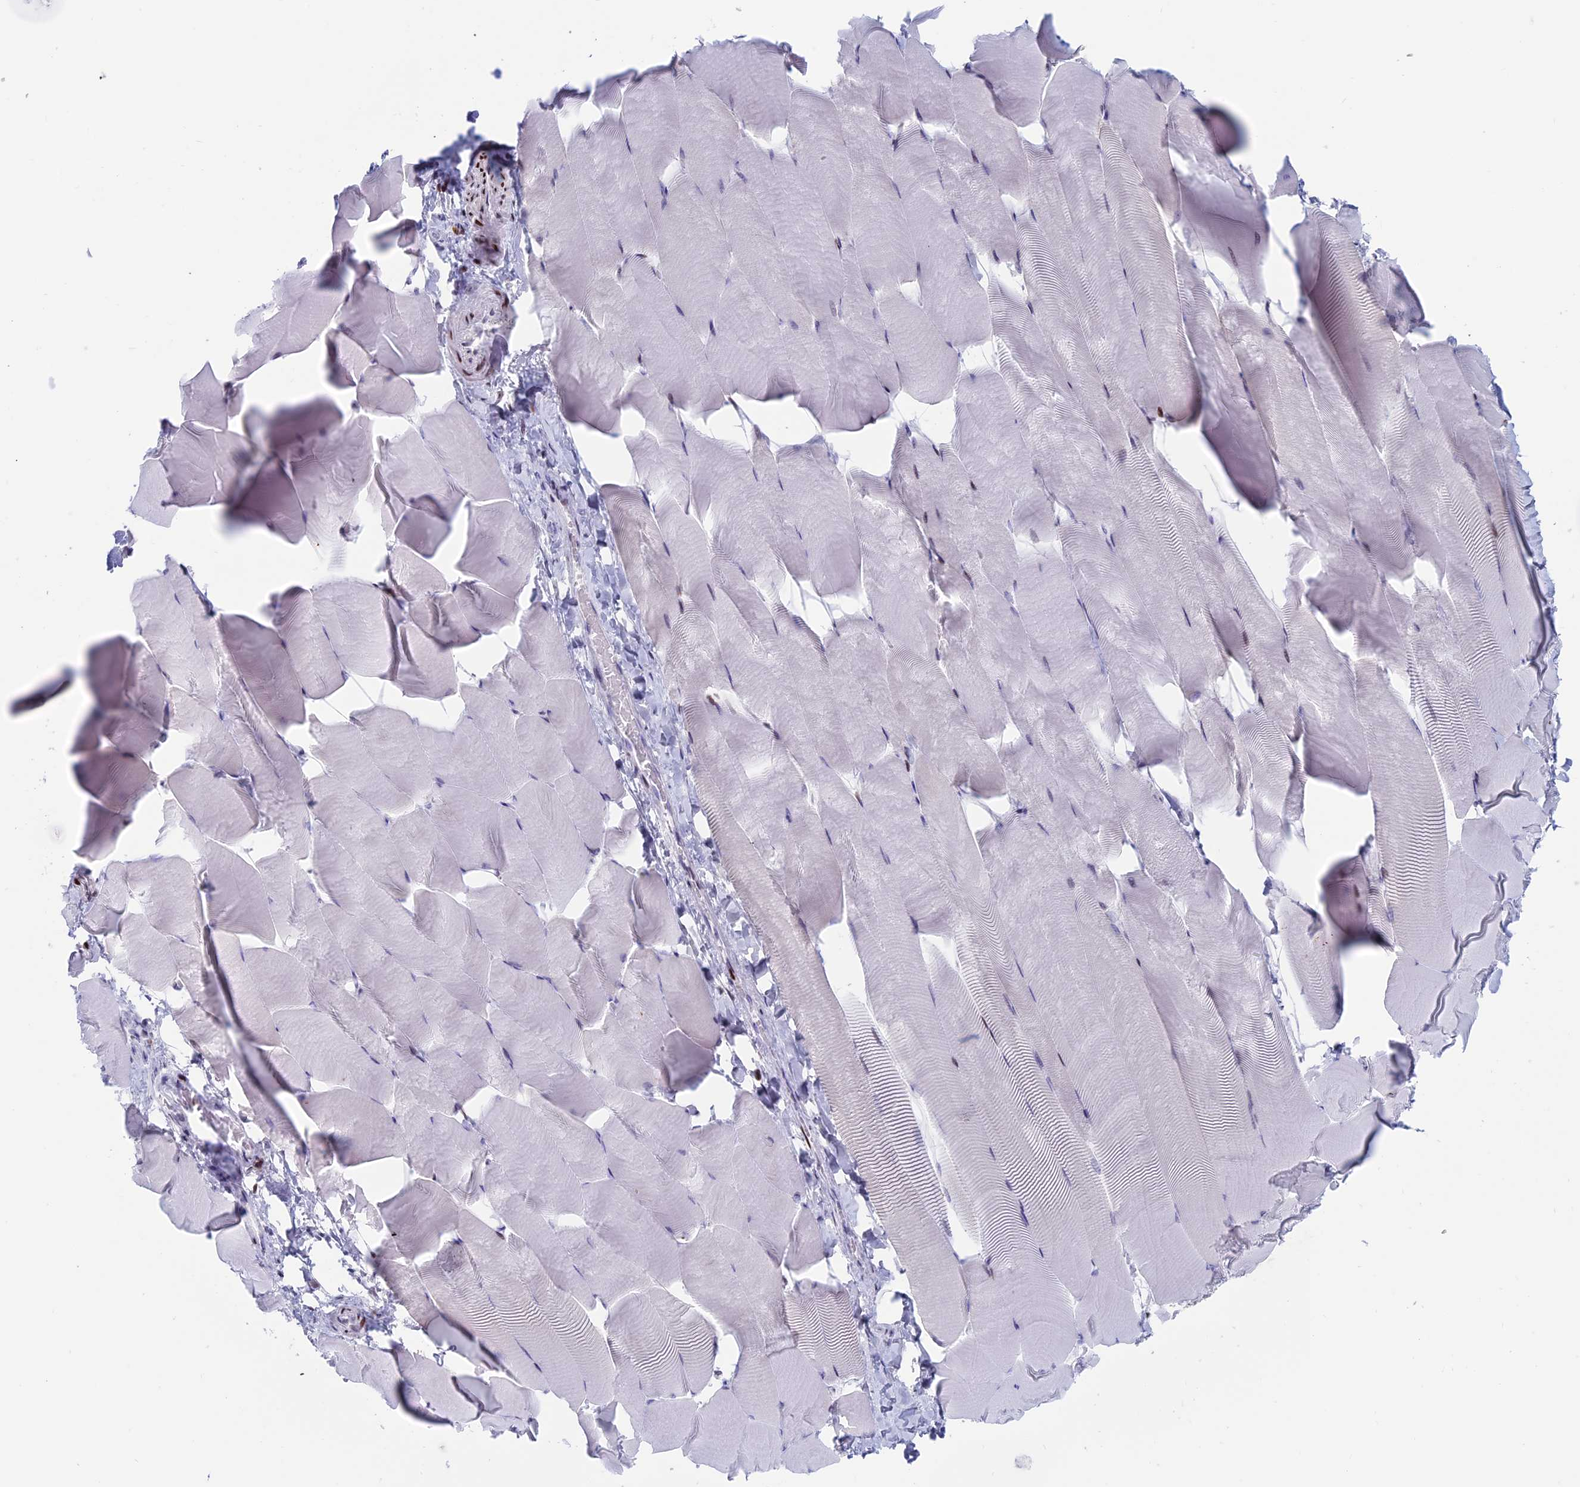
{"staining": {"intensity": "negative", "quantity": "none", "location": "none"}, "tissue": "skeletal muscle", "cell_type": "Myocytes", "image_type": "normal", "snomed": [{"axis": "morphology", "description": "Normal tissue, NOS"}, {"axis": "topography", "description": "Skeletal muscle"}], "caption": "This is an immunohistochemistry histopathology image of unremarkable human skeletal muscle. There is no expression in myocytes.", "gene": "CERS6", "patient": {"sex": "male", "age": 25}}